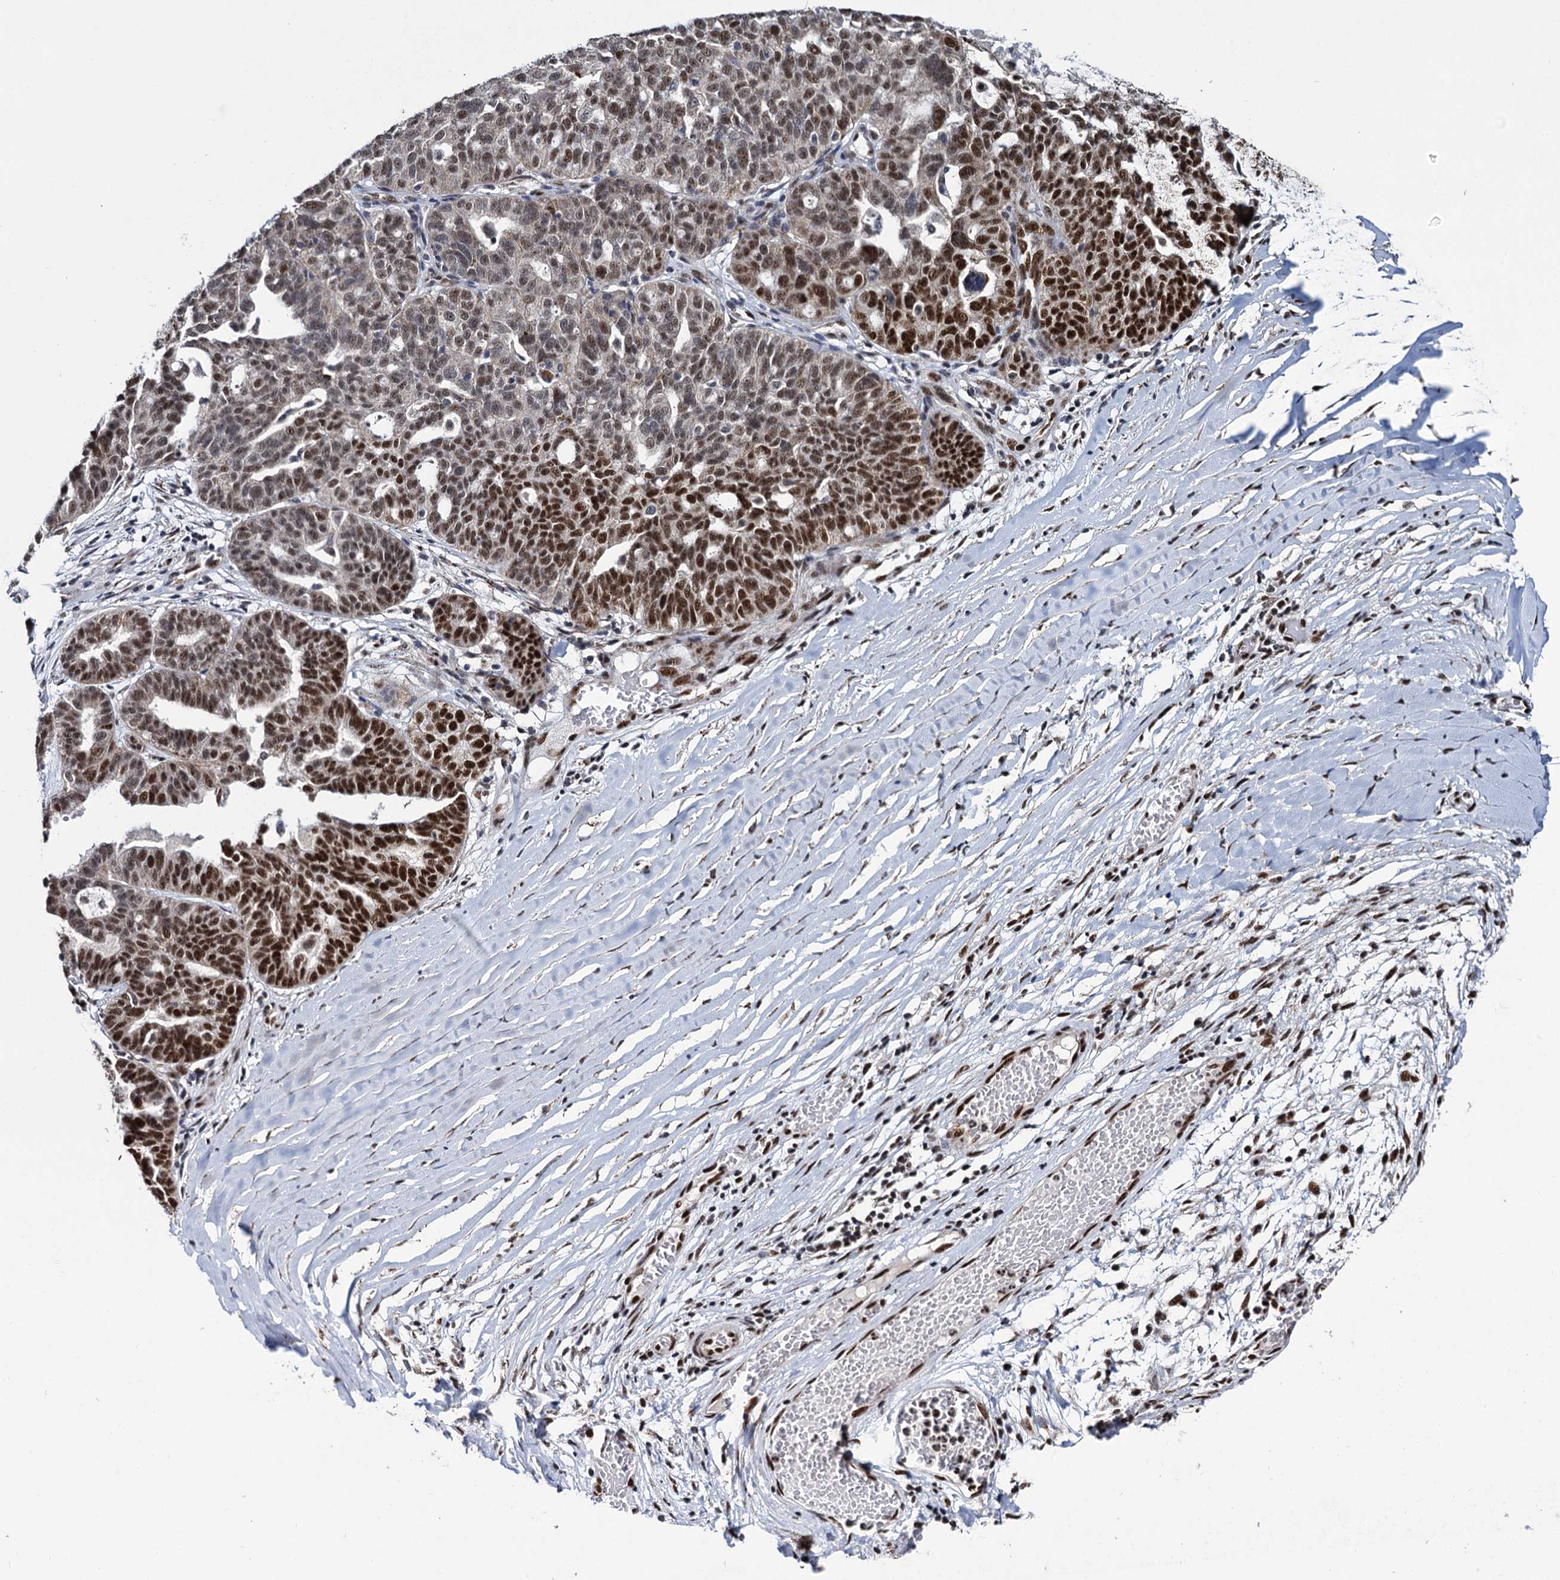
{"staining": {"intensity": "strong", "quantity": "25%-75%", "location": "nuclear"}, "tissue": "ovarian cancer", "cell_type": "Tumor cells", "image_type": "cancer", "snomed": [{"axis": "morphology", "description": "Cystadenocarcinoma, serous, NOS"}, {"axis": "topography", "description": "Ovary"}], "caption": "Immunohistochemical staining of human ovarian cancer (serous cystadenocarcinoma) displays strong nuclear protein staining in approximately 25%-75% of tumor cells.", "gene": "RPUSD4", "patient": {"sex": "female", "age": 59}}